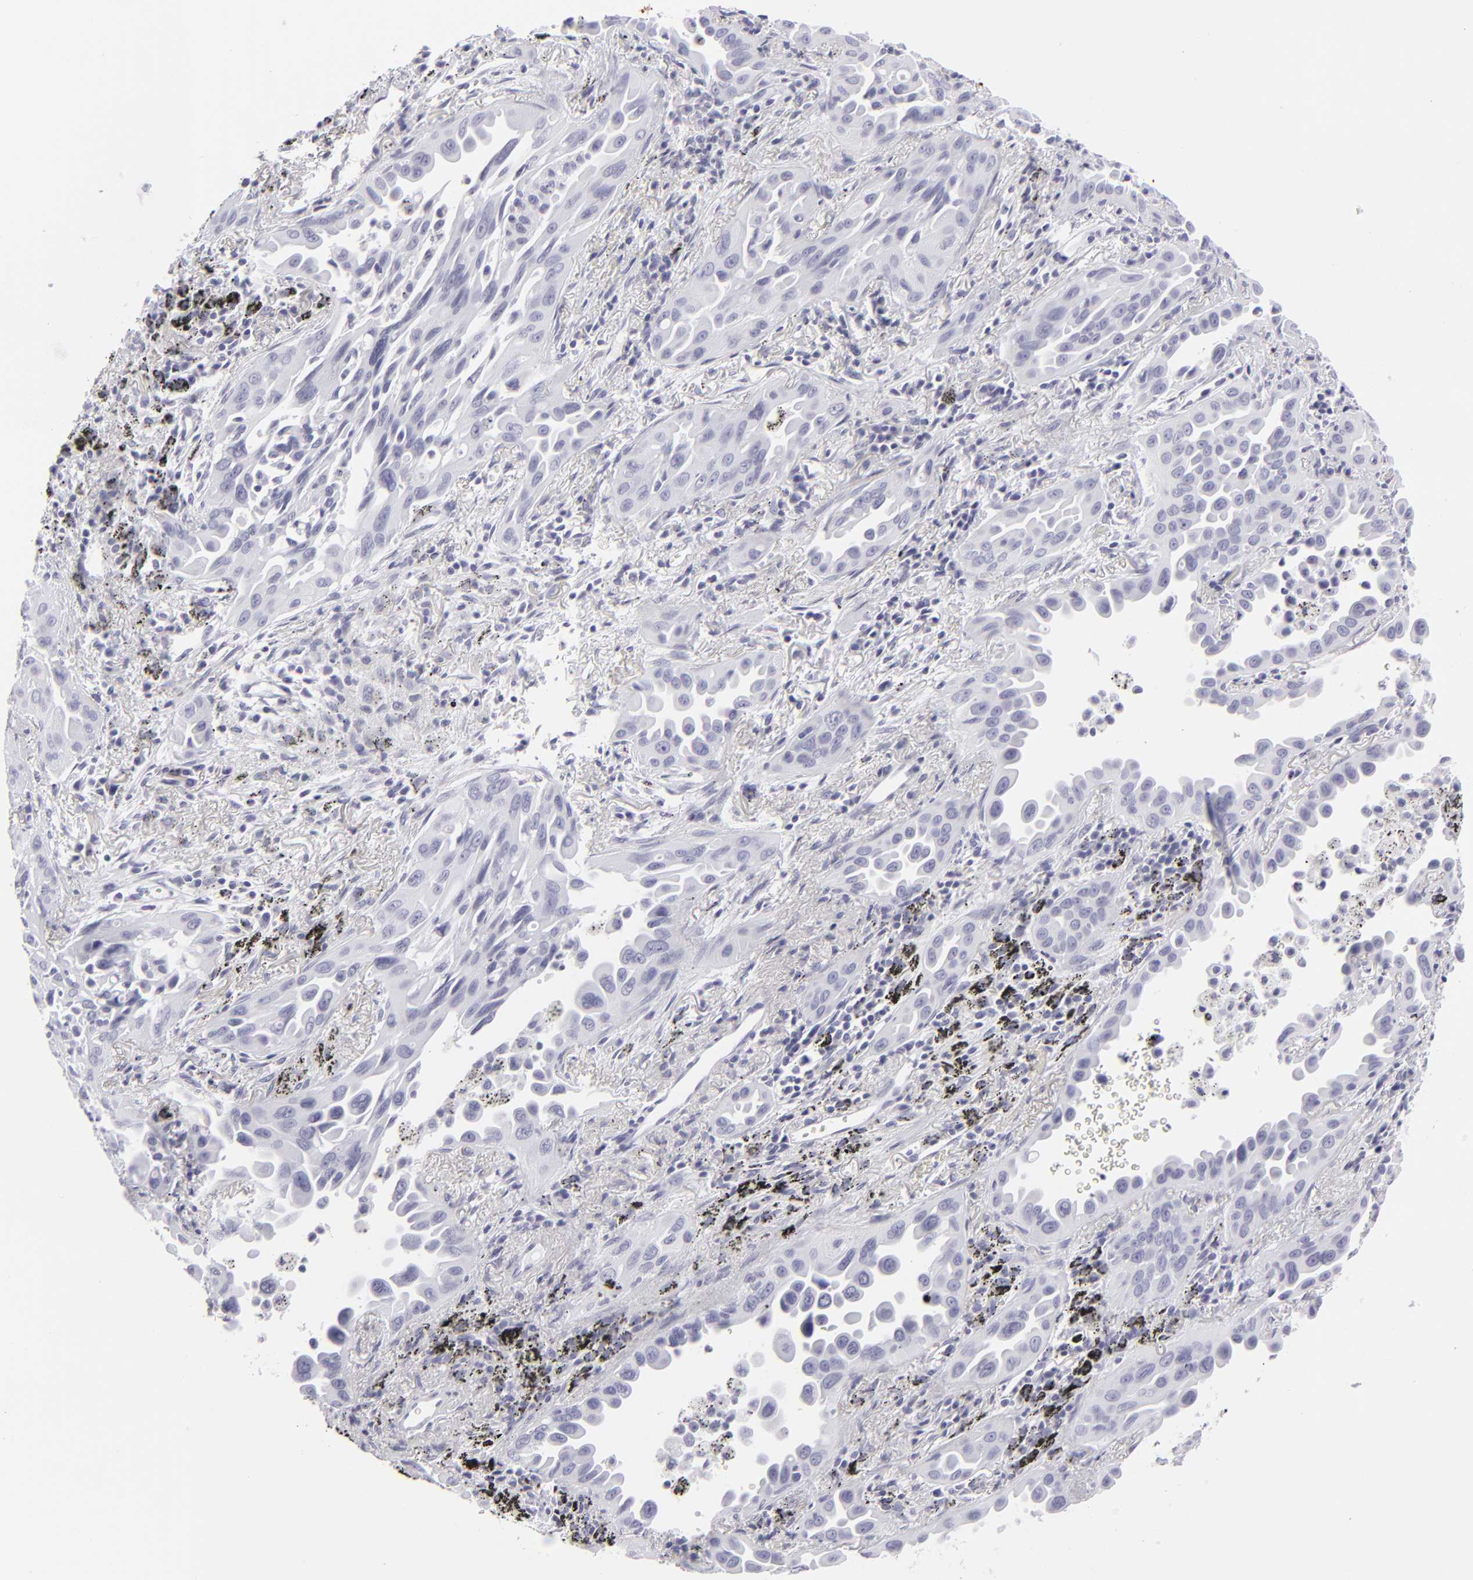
{"staining": {"intensity": "negative", "quantity": "none", "location": "none"}, "tissue": "lung cancer", "cell_type": "Tumor cells", "image_type": "cancer", "snomed": [{"axis": "morphology", "description": "Adenocarcinoma, NOS"}, {"axis": "topography", "description": "Lung"}], "caption": "Immunohistochemical staining of lung cancer (adenocarcinoma) displays no significant positivity in tumor cells.", "gene": "KRT1", "patient": {"sex": "male", "age": 68}}